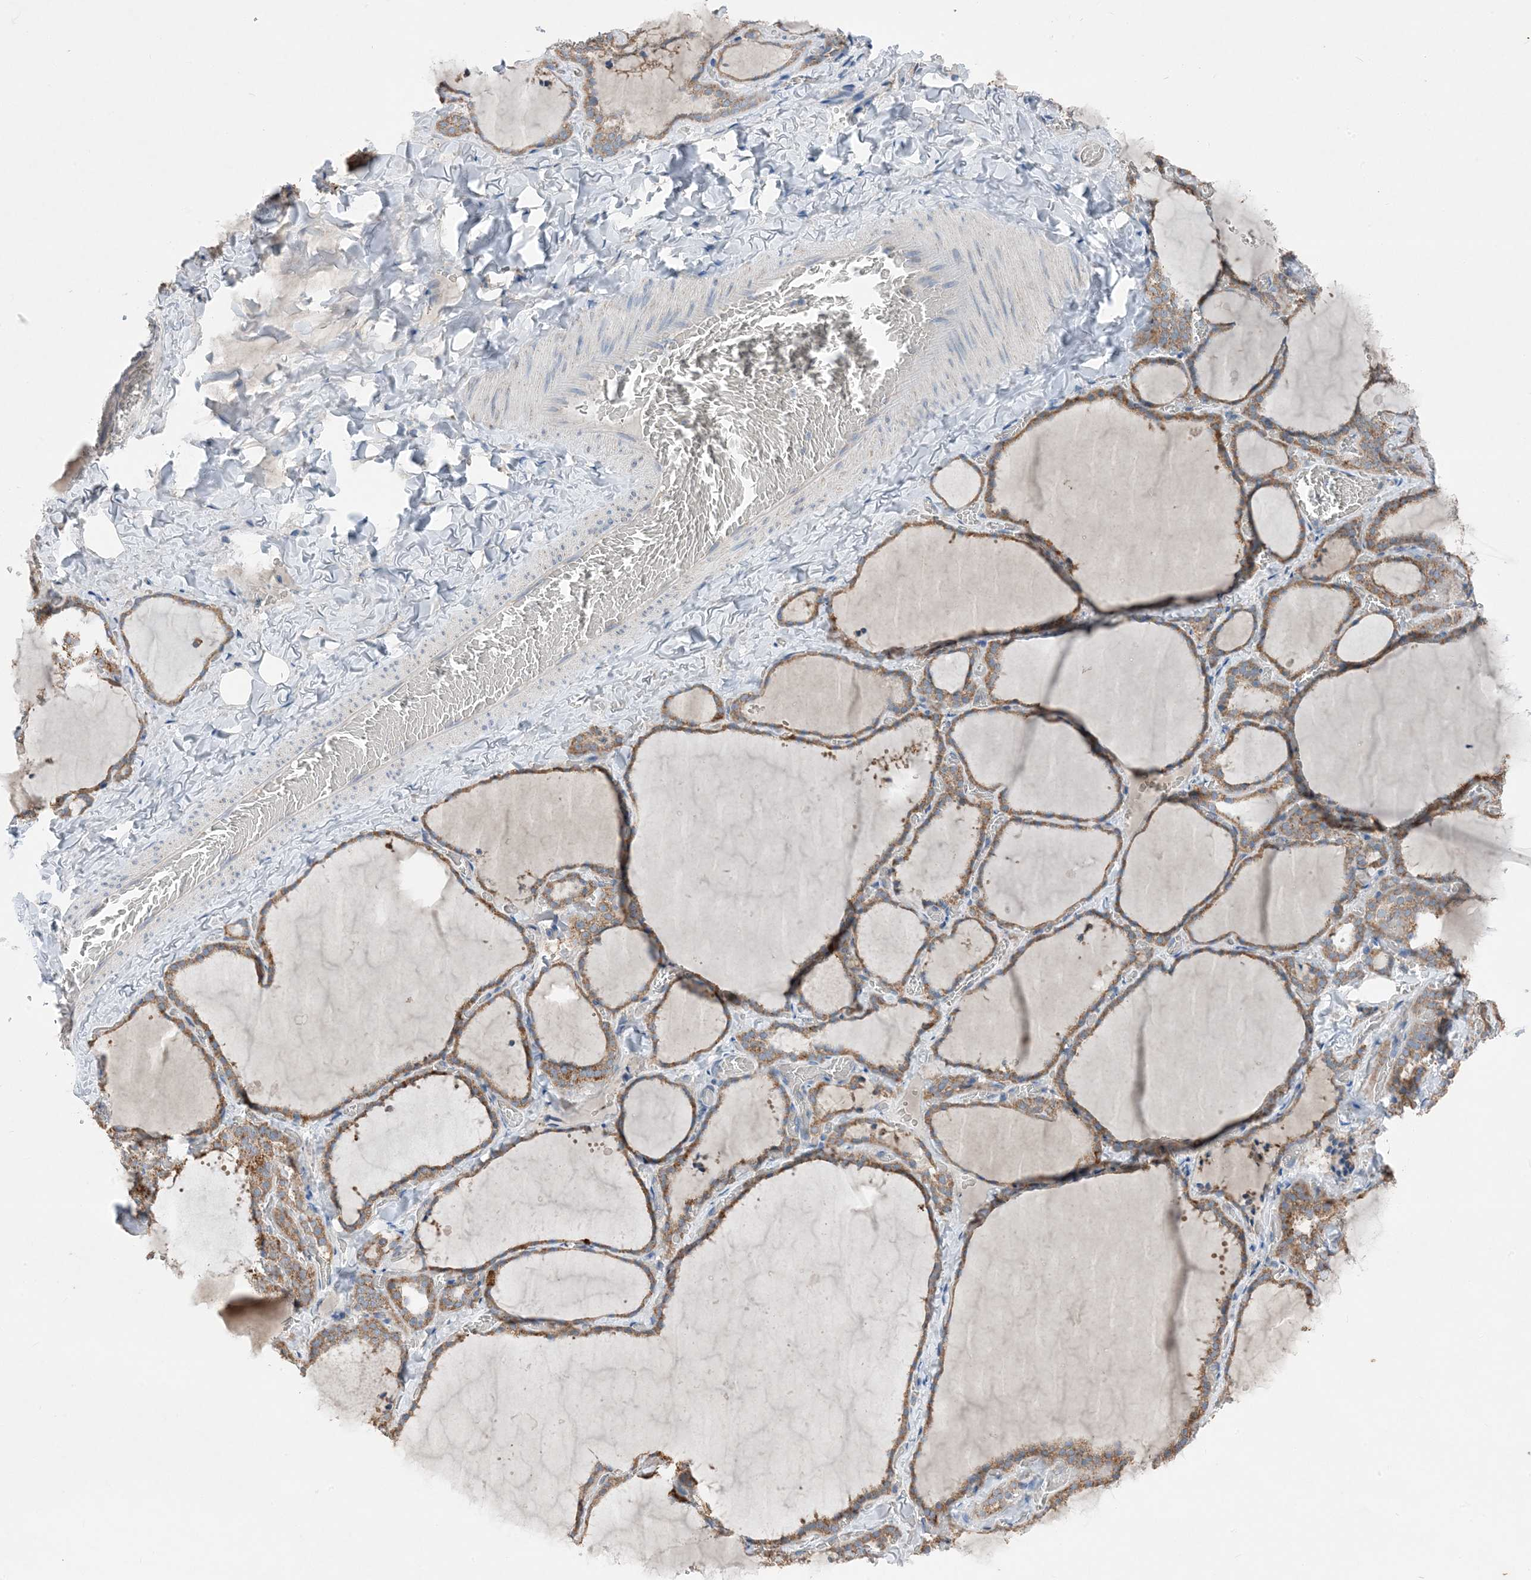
{"staining": {"intensity": "moderate", "quantity": ">75%", "location": "cytoplasmic/membranous"}, "tissue": "thyroid gland", "cell_type": "Glandular cells", "image_type": "normal", "snomed": [{"axis": "morphology", "description": "Normal tissue, NOS"}, {"axis": "topography", "description": "Thyroid gland"}], "caption": "About >75% of glandular cells in normal human thyroid gland exhibit moderate cytoplasmic/membranous protein expression as visualized by brown immunohistochemical staining.", "gene": "DHX30", "patient": {"sex": "female", "age": 22}}